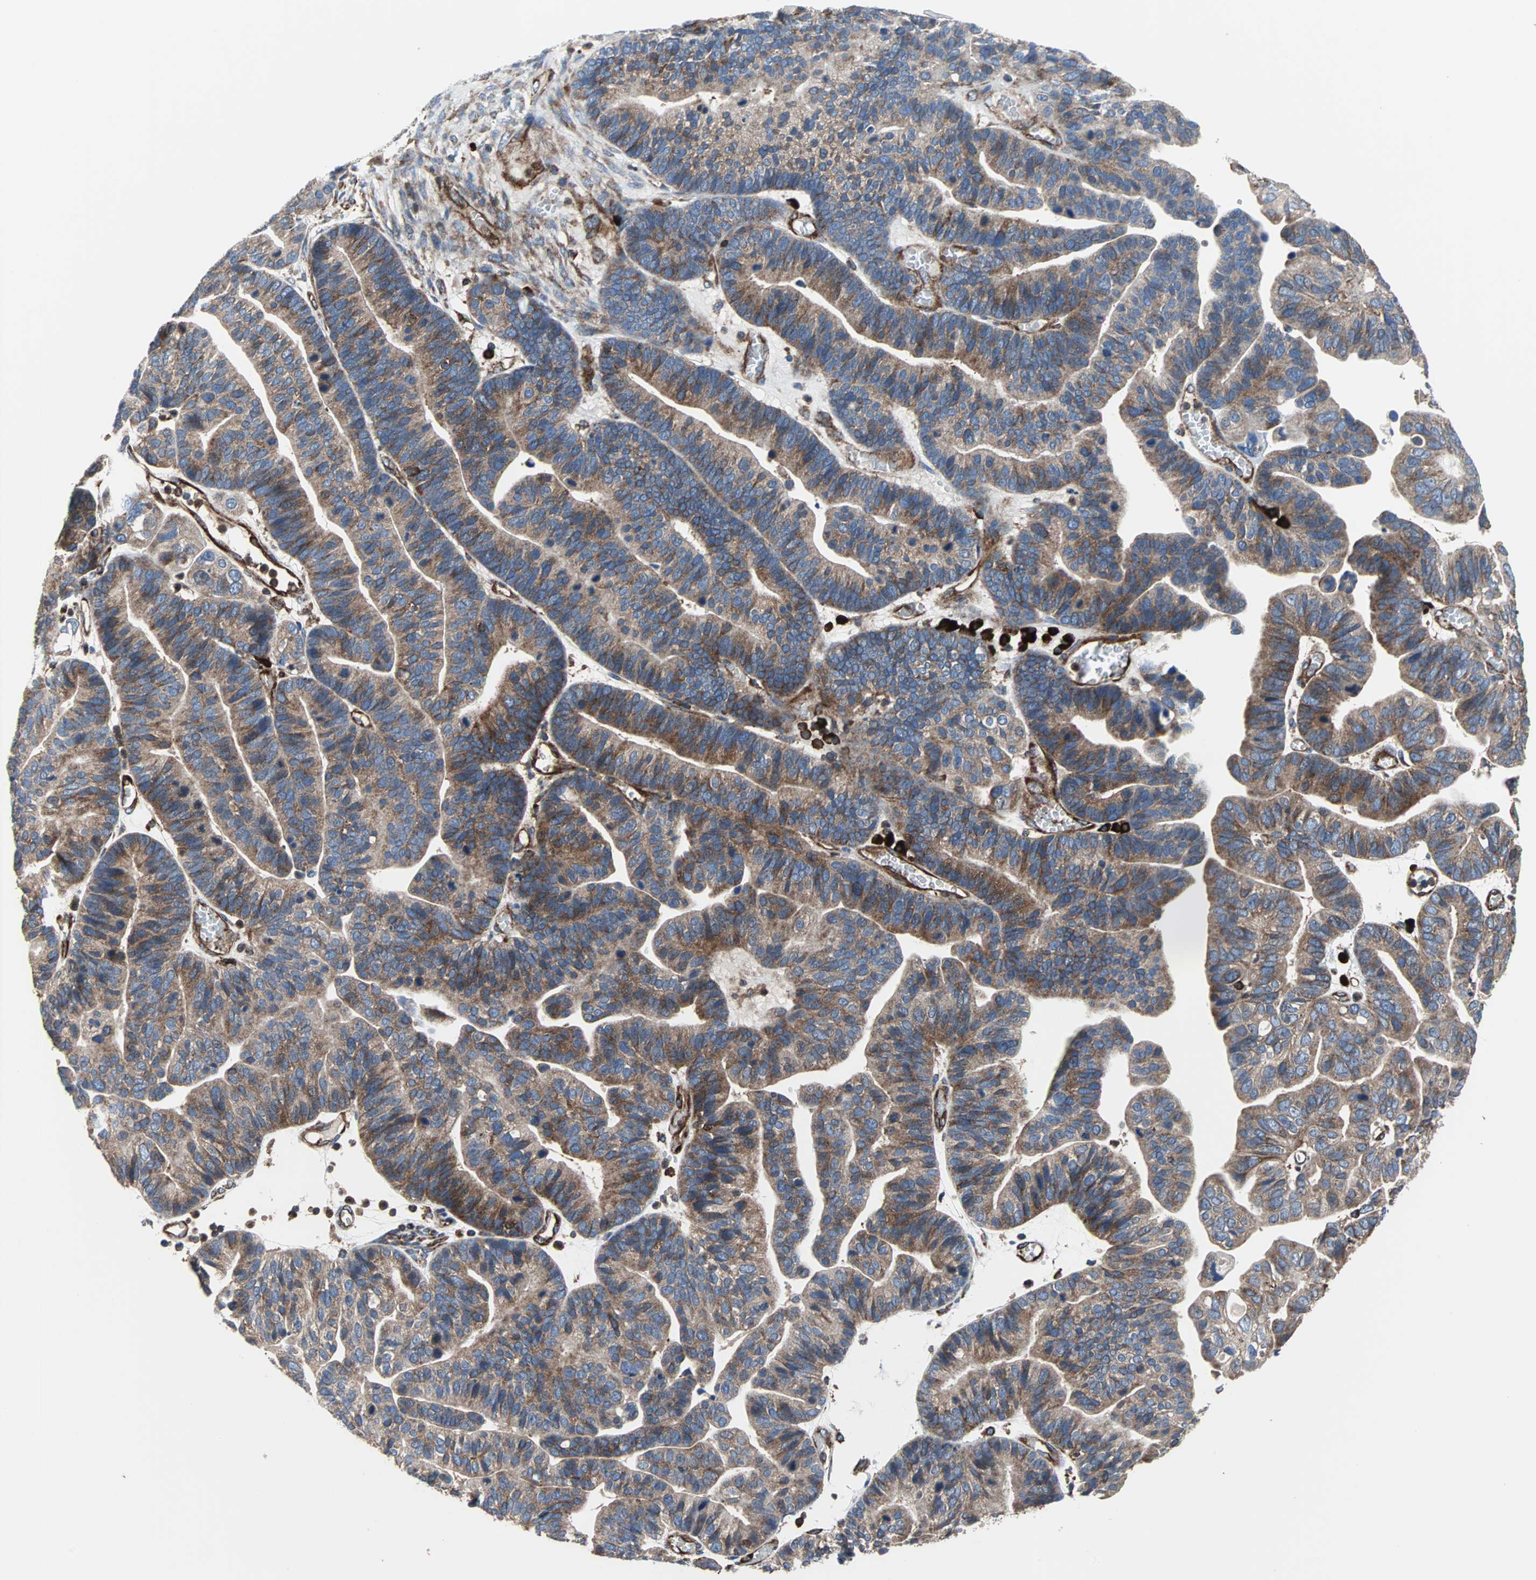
{"staining": {"intensity": "moderate", "quantity": ">75%", "location": "cytoplasmic/membranous"}, "tissue": "ovarian cancer", "cell_type": "Tumor cells", "image_type": "cancer", "snomed": [{"axis": "morphology", "description": "Cystadenocarcinoma, serous, NOS"}, {"axis": "topography", "description": "Ovary"}], "caption": "Approximately >75% of tumor cells in ovarian cancer (serous cystadenocarcinoma) exhibit moderate cytoplasmic/membranous protein expression as visualized by brown immunohistochemical staining.", "gene": "PLCG2", "patient": {"sex": "female", "age": 56}}